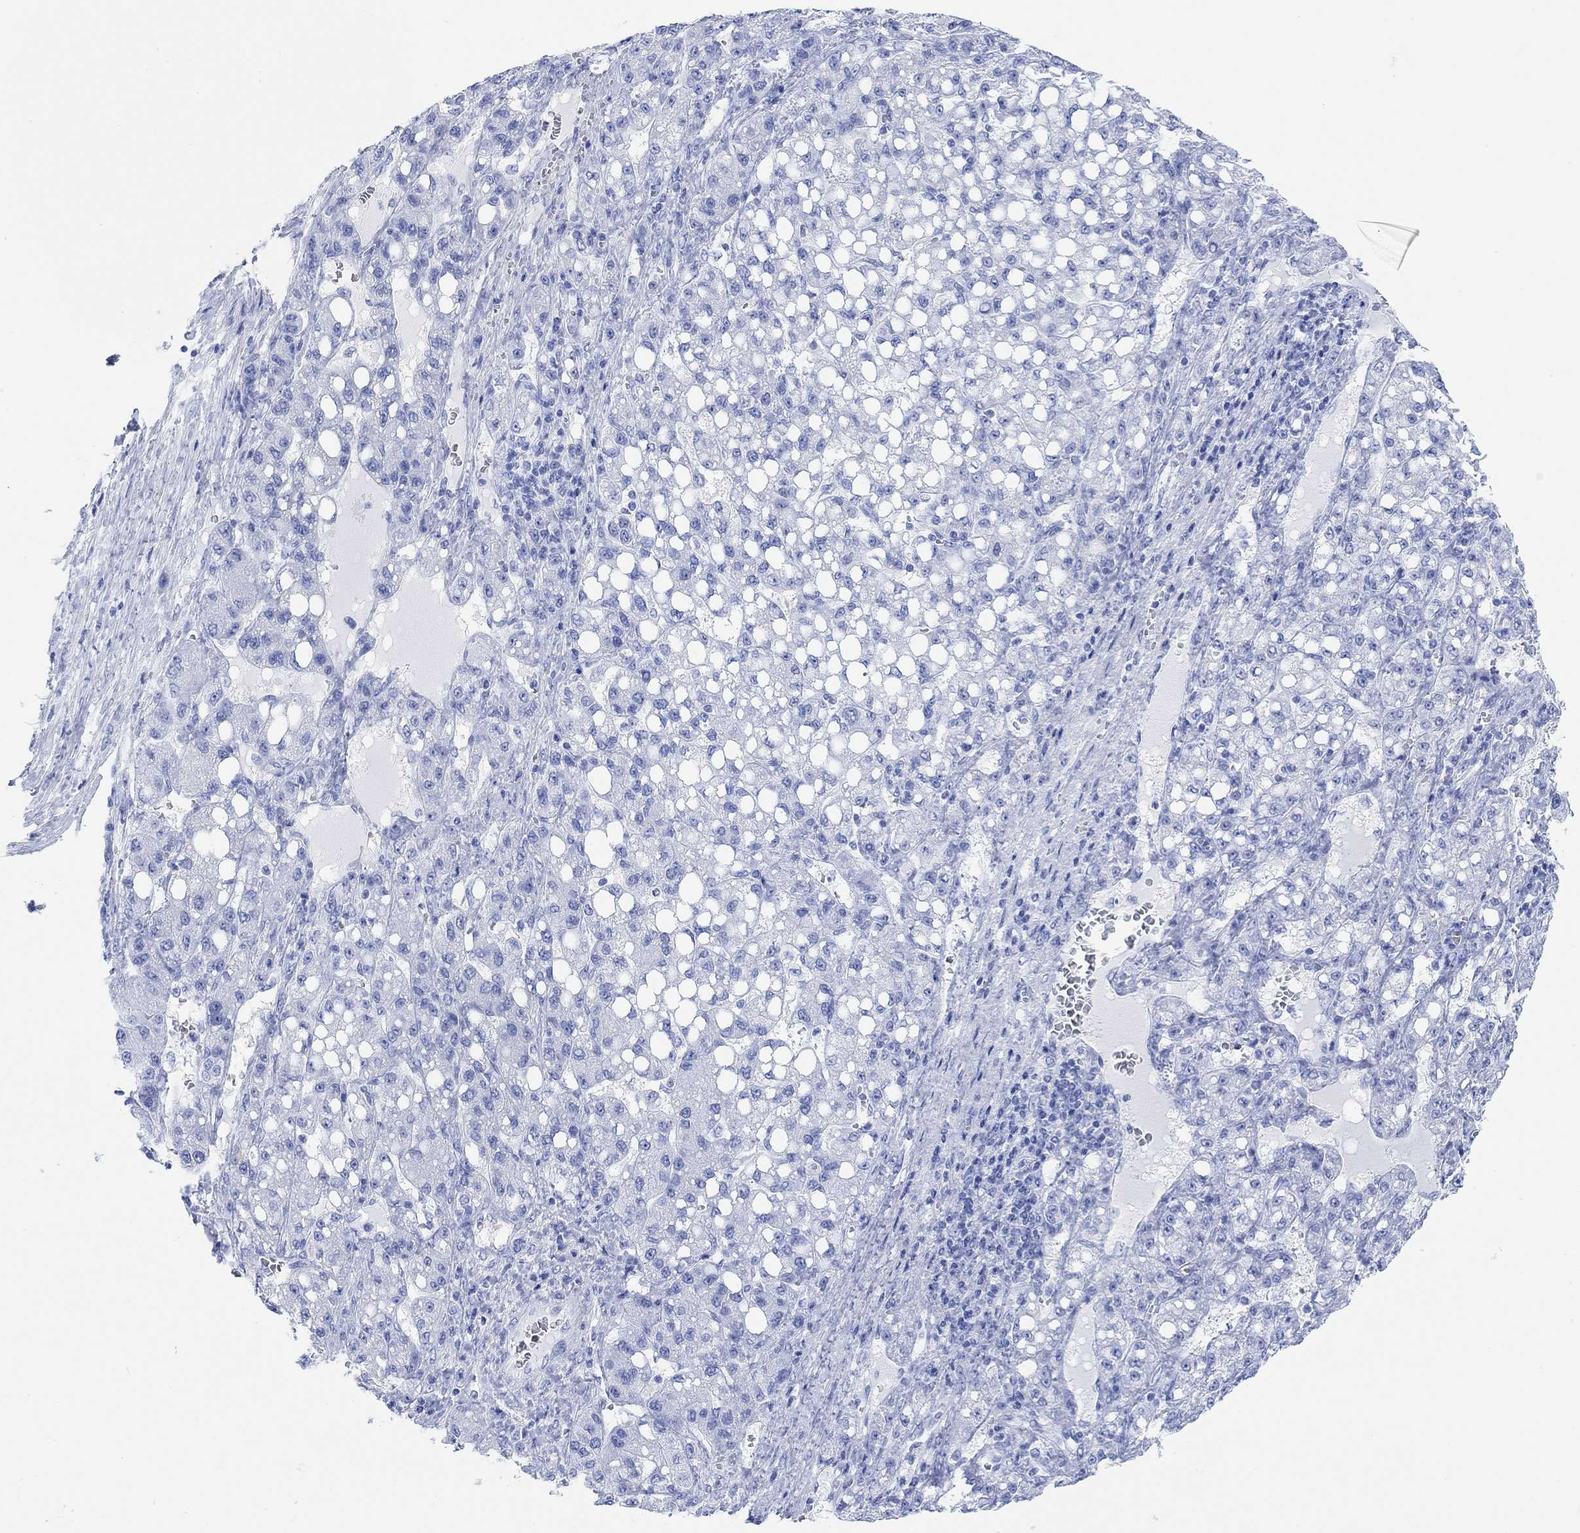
{"staining": {"intensity": "negative", "quantity": "none", "location": "none"}, "tissue": "liver cancer", "cell_type": "Tumor cells", "image_type": "cancer", "snomed": [{"axis": "morphology", "description": "Carcinoma, Hepatocellular, NOS"}, {"axis": "topography", "description": "Liver"}], "caption": "IHC photomicrograph of neoplastic tissue: human liver cancer stained with DAB (3,3'-diaminobenzidine) displays no significant protein positivity in tumor cells. The staining was performed using DAB to visualize the protein expression in brown, while the nuclei were stained in blue with hematoxylin (Magnification: 20x).", "gene": "ANKRD33", "patient": {"sex": "female", "age": 65}}